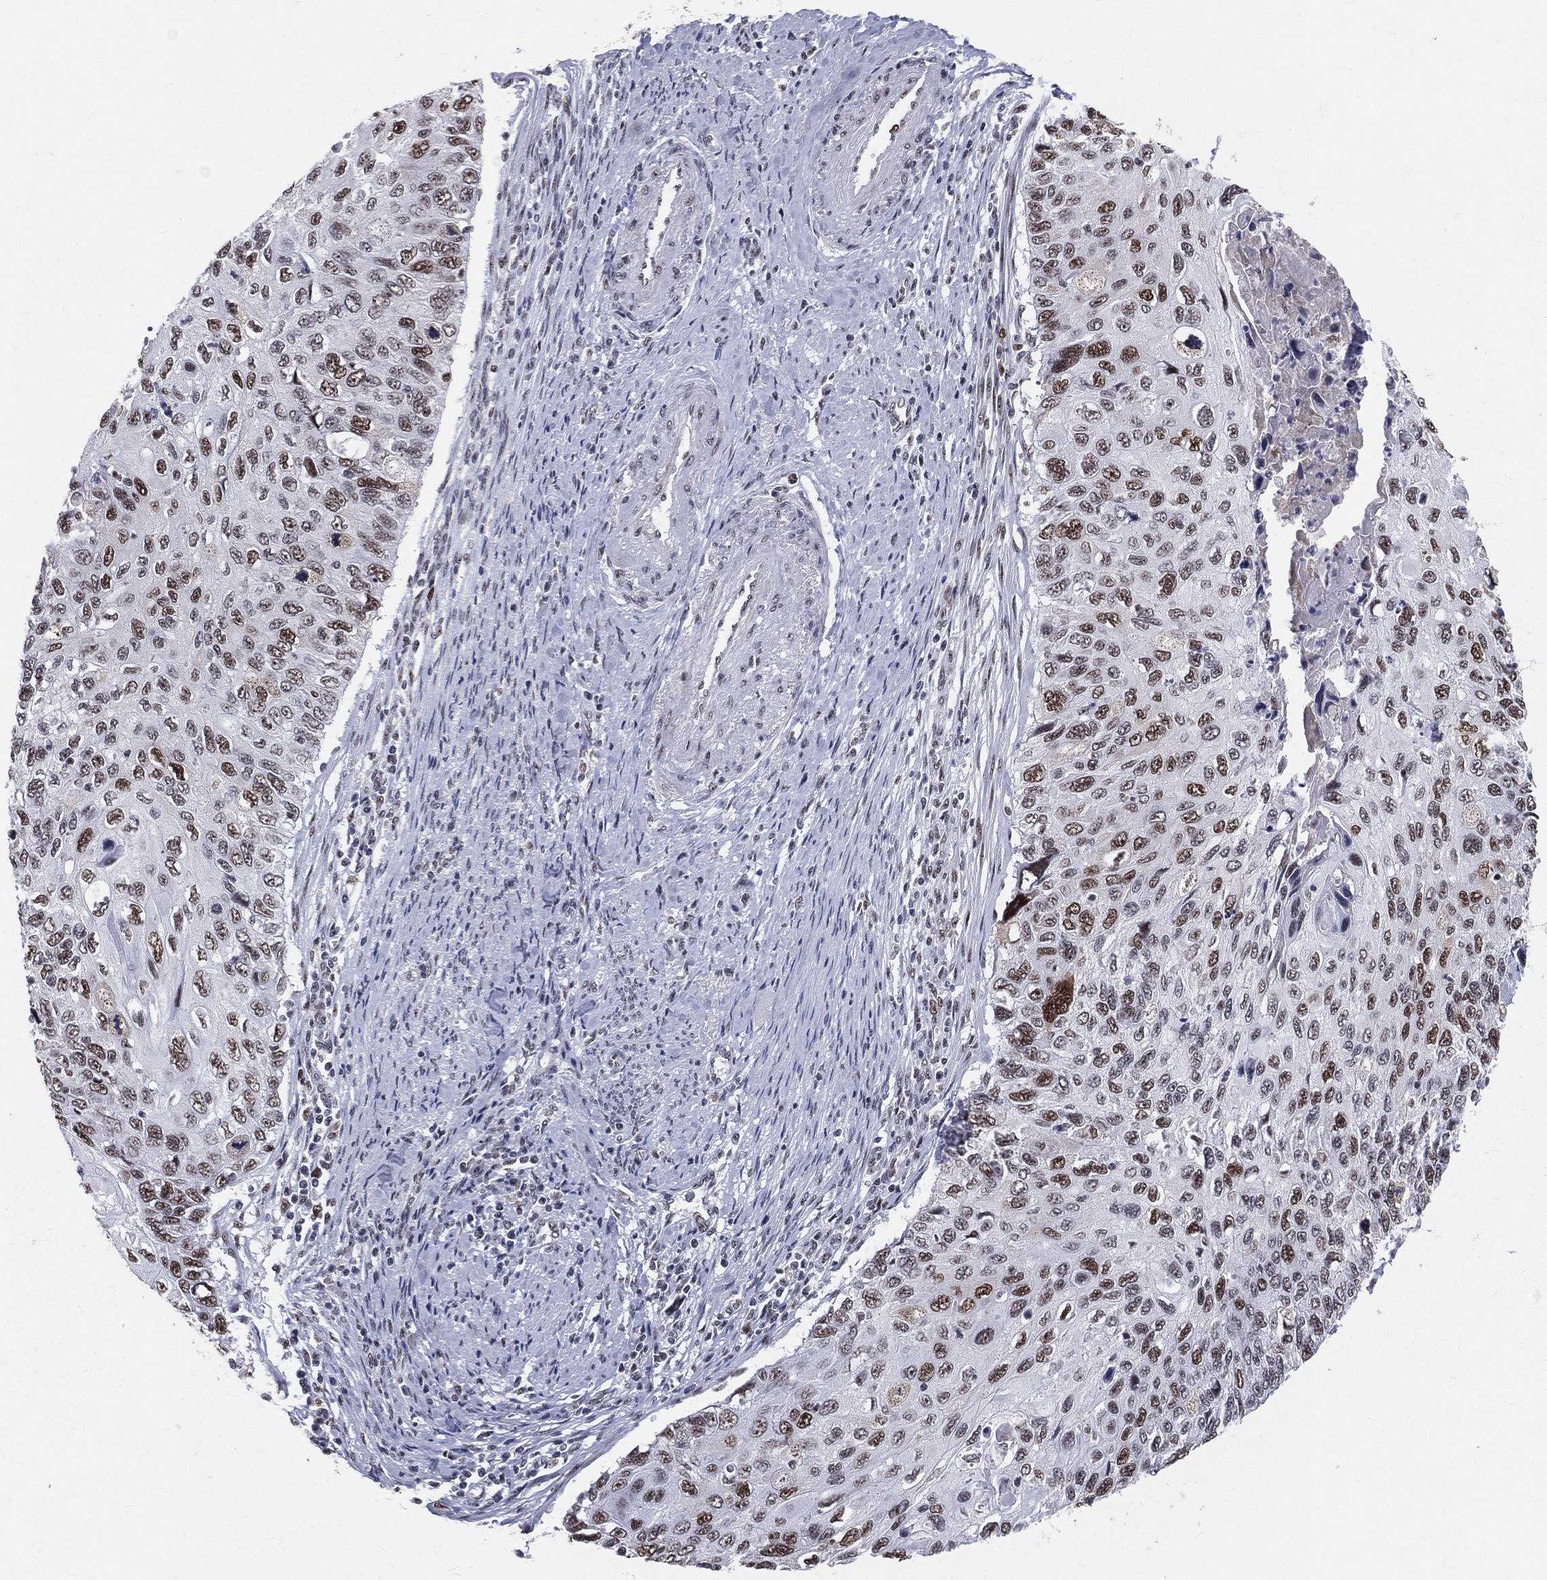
{"staining": {"intensity": "strong", "quantity": "25%-75%", "location": "nuclear"}, "tissue": "cervical cancer", "cell_type": "Tumor cells", "image_type": "cancer", "snomed": [{"axis": "morphology", "description": "Squamous cell carcinoma, NOS"}, {"axis": "topography", "description": "Cervix"}], "caption": "Protein expression by immunohistochemistry (IHC) reveals strong nuclear positivity in approximately 25%-75% of tumor cells in cervical squamous cell carcinoma. (DAB IHC with brightfield microscopy, high magnification).", "gene": "CDK7", "patient": {"sex": "female", "age": 70}}